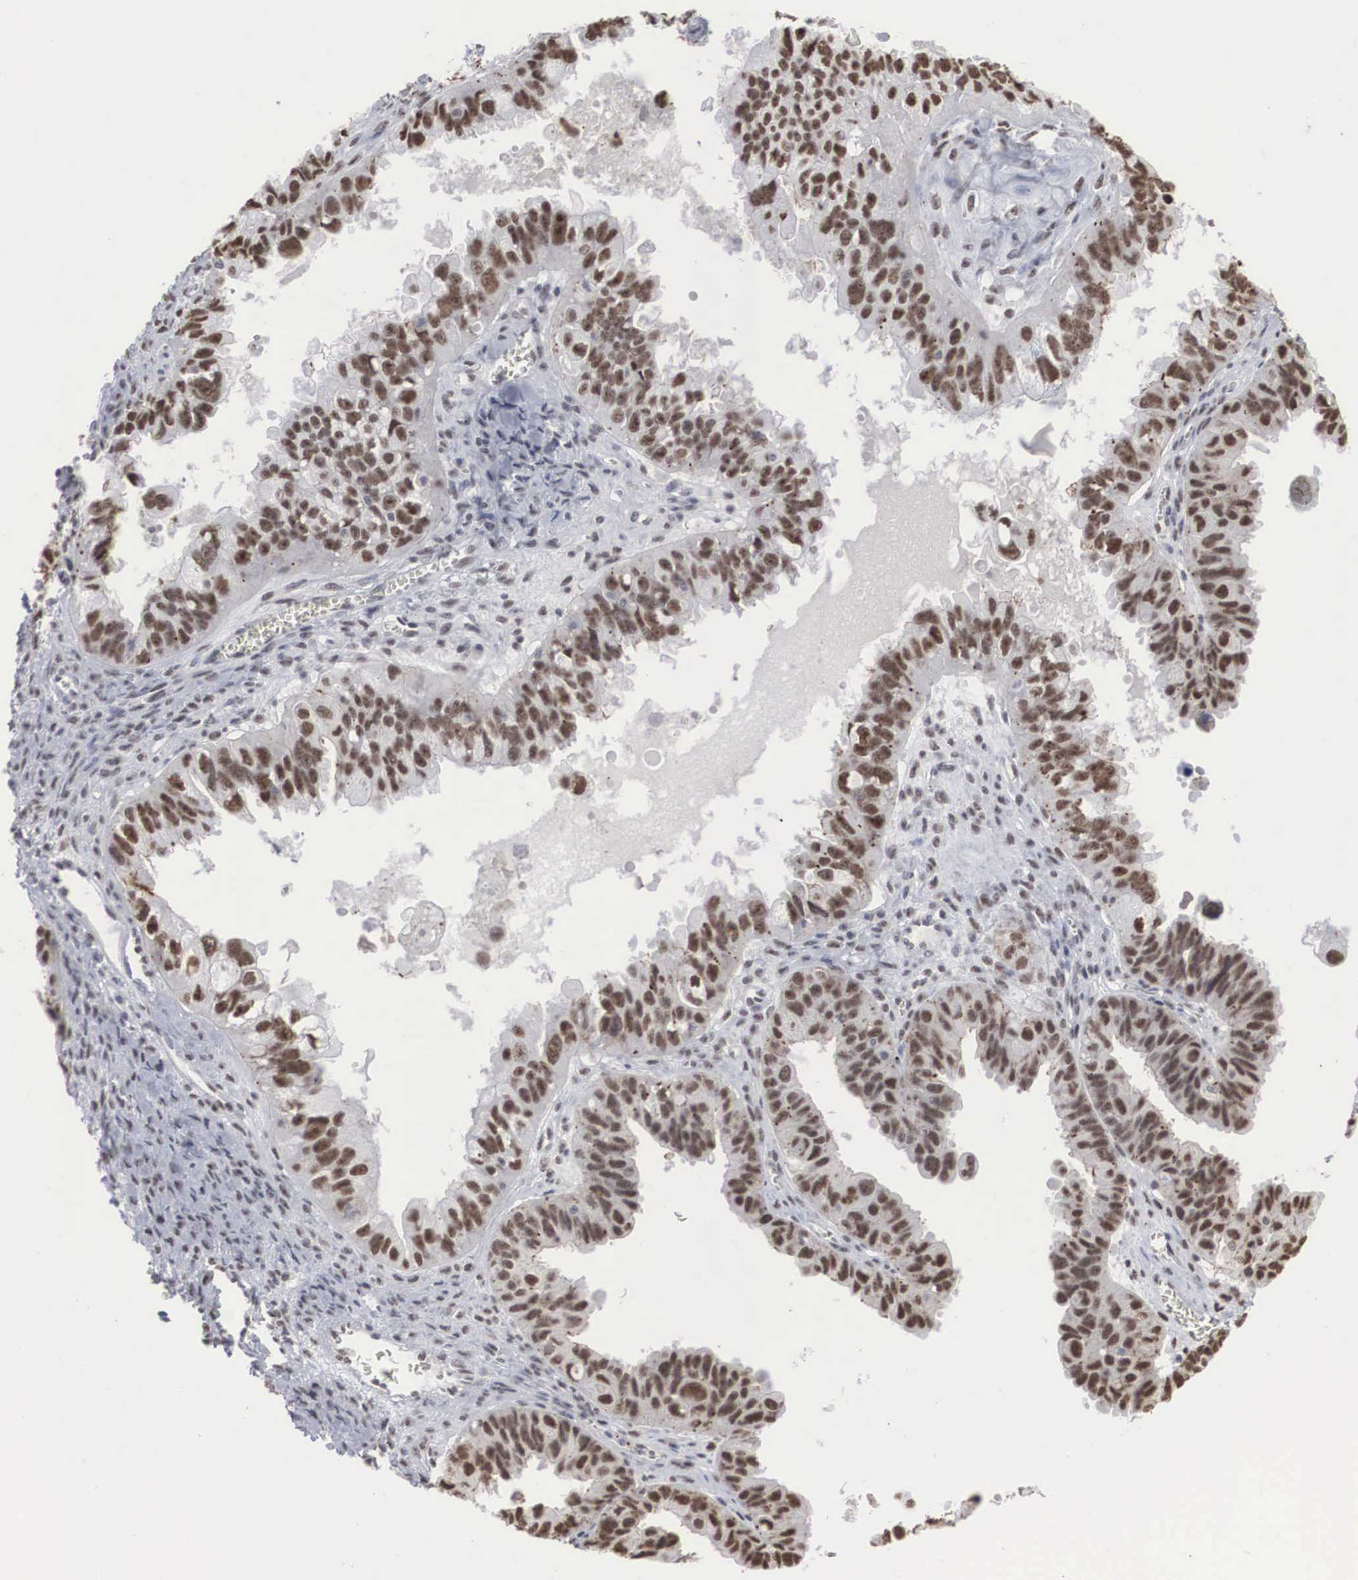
{"staining": {"intensity": "strong", "quantity": "25%-75%", "location": "nuclear"}, "tissue": "ovarian cancer", "cell_type": "Tumor cells", "image_type": "cancer", "snomed": [{"axis": "morphology", "description": "Carcinoma, endometroid"}, {"axis": "topography", "description": "Ovary"}], "caption": "The image reveals a brown stain indicating the presence of a protein in the nuclear of tumor cells in ovarian cancer. (IHC, brightfield microscopy, high magnification).", "gene": "AUTS2", "patient": {"sex": "female", "age": 85}}